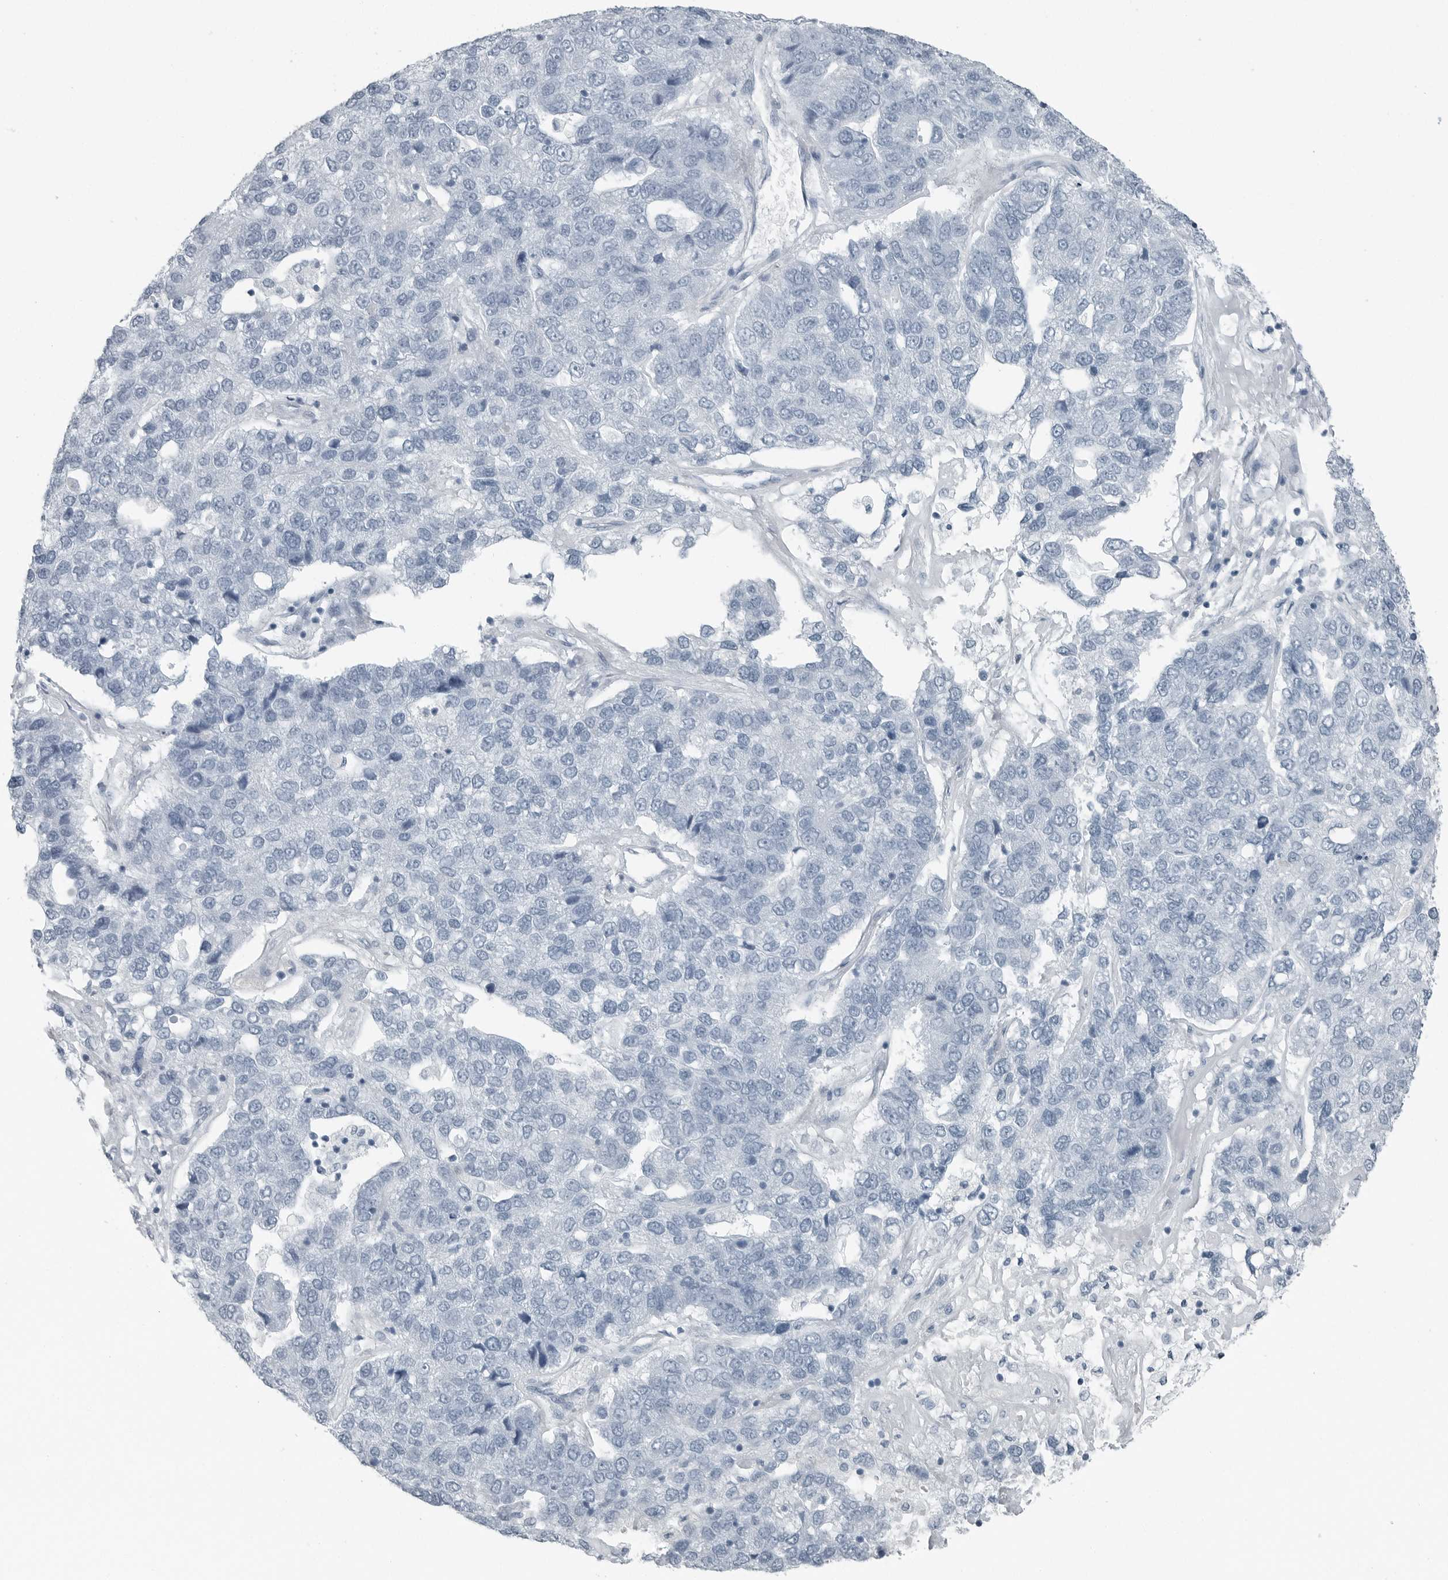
{"staining": {"intensity": "negative", "quantity": "none", "location": "none"}, "tissue": "pancreatic cancer", "cell_type": "Tumor cells", "image_type": "cancer", "snomed": [{"axis": "morphology", "description": "Adenocarcinoma, NOS"}, {"axis": "topography", "description": "Pancreas"}], "caption": "High magnification brightfield microscopy of pancreatic cancer (adenocarcinoma) stained with DAB (brown) and counterstained with hematoxylin (blue): tumor cells show no significant expression.", "gene": "FABP6", "patient": {"sex": "female", "age": 61}}